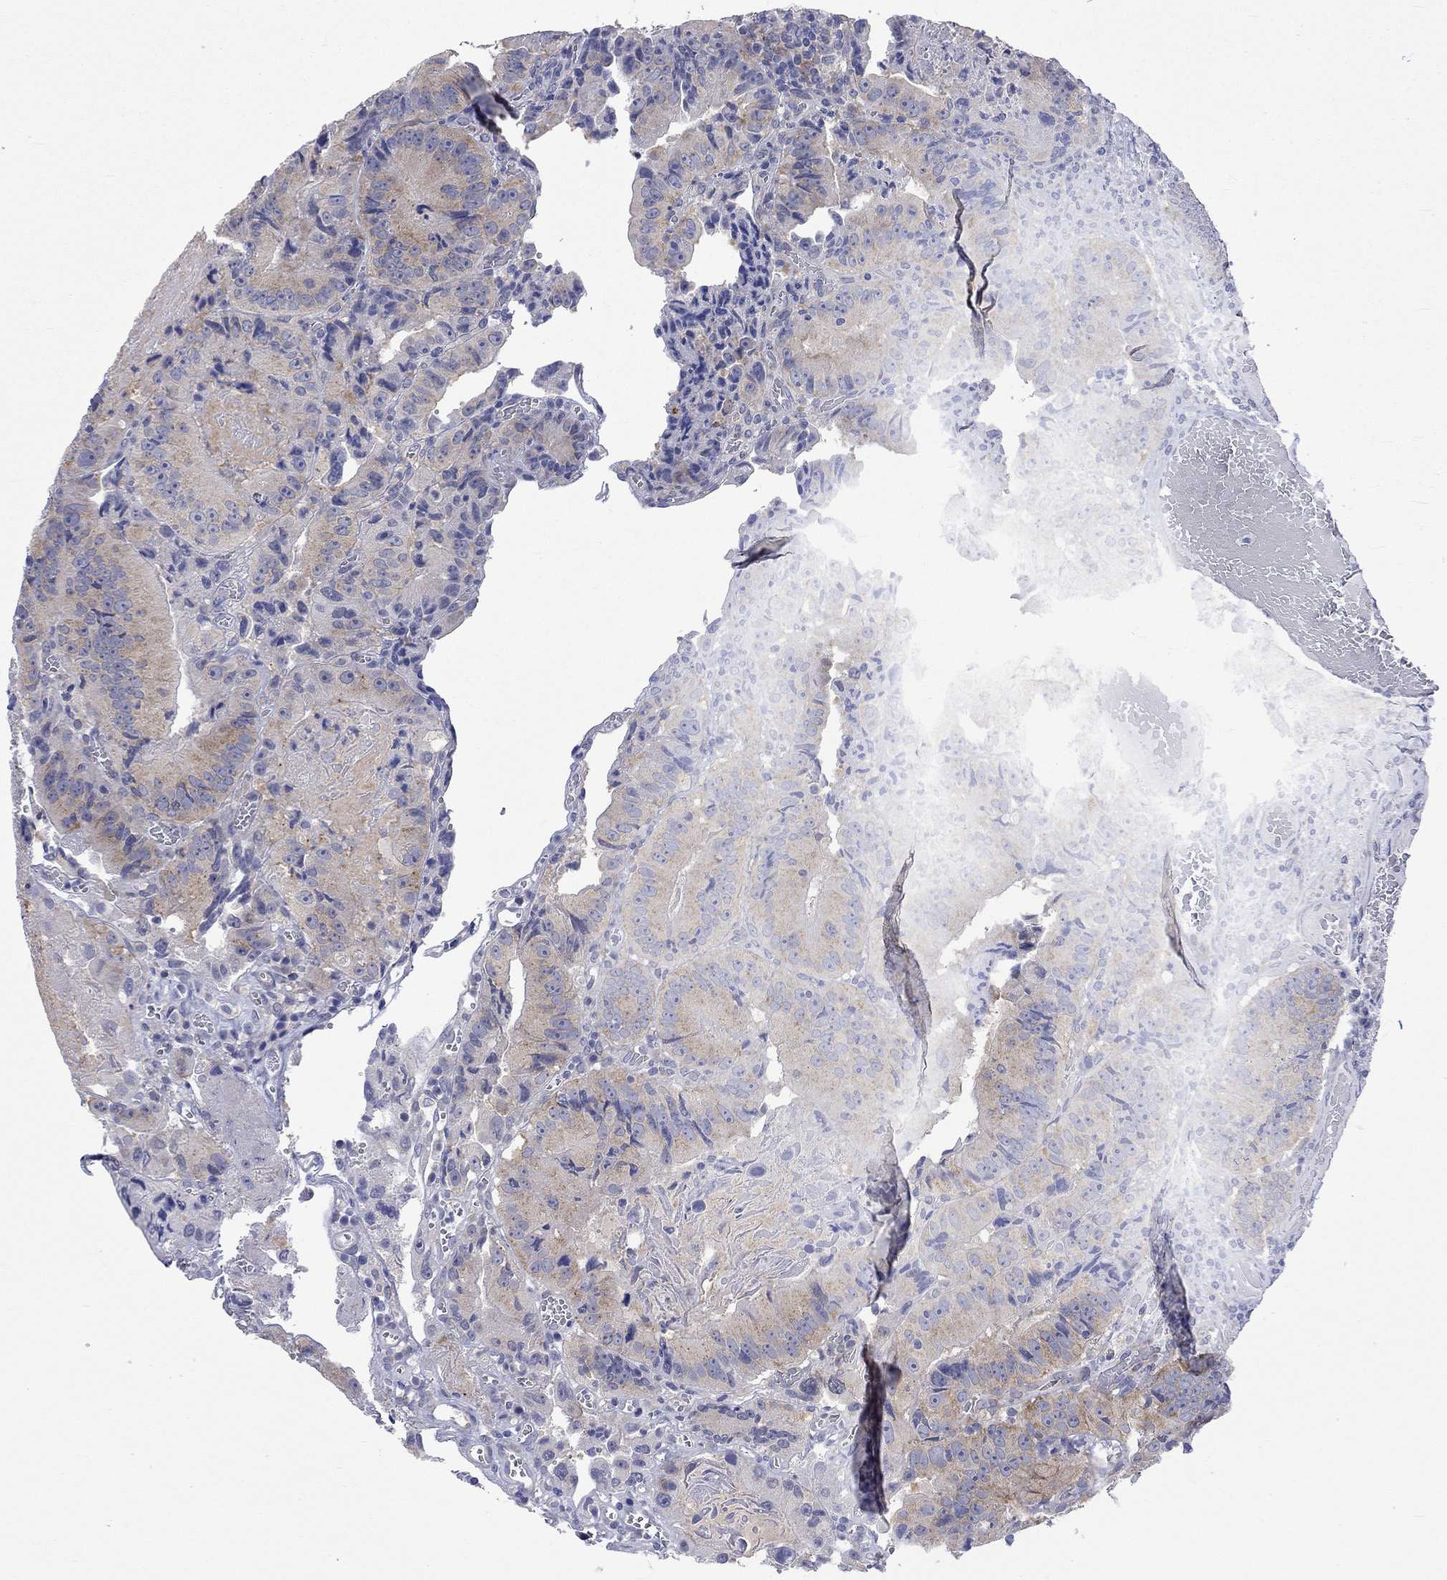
{"staining": {"intensity": "moderate", "quantity": "<25%", "location": "cytoplasmic/membranous"}, "tissue": "colorectal cancer", "cell_type": "Tumor cells", "image_type": "cancer", "snomed": [{"axis": "morphology", "description": "Adenocarcinoma, NOS"}, {"axis": "topography", "description": "Colon"}], "caption": "Immunohistochemical staining of human colorectal cancer (adenocarcinoma) exhibits low levels of moderate cytoplasmic/membranous positivity in approximately <25% of tumor cells.", "gene": "CERS1", "patient": {"sex": "female", "age": 86}}